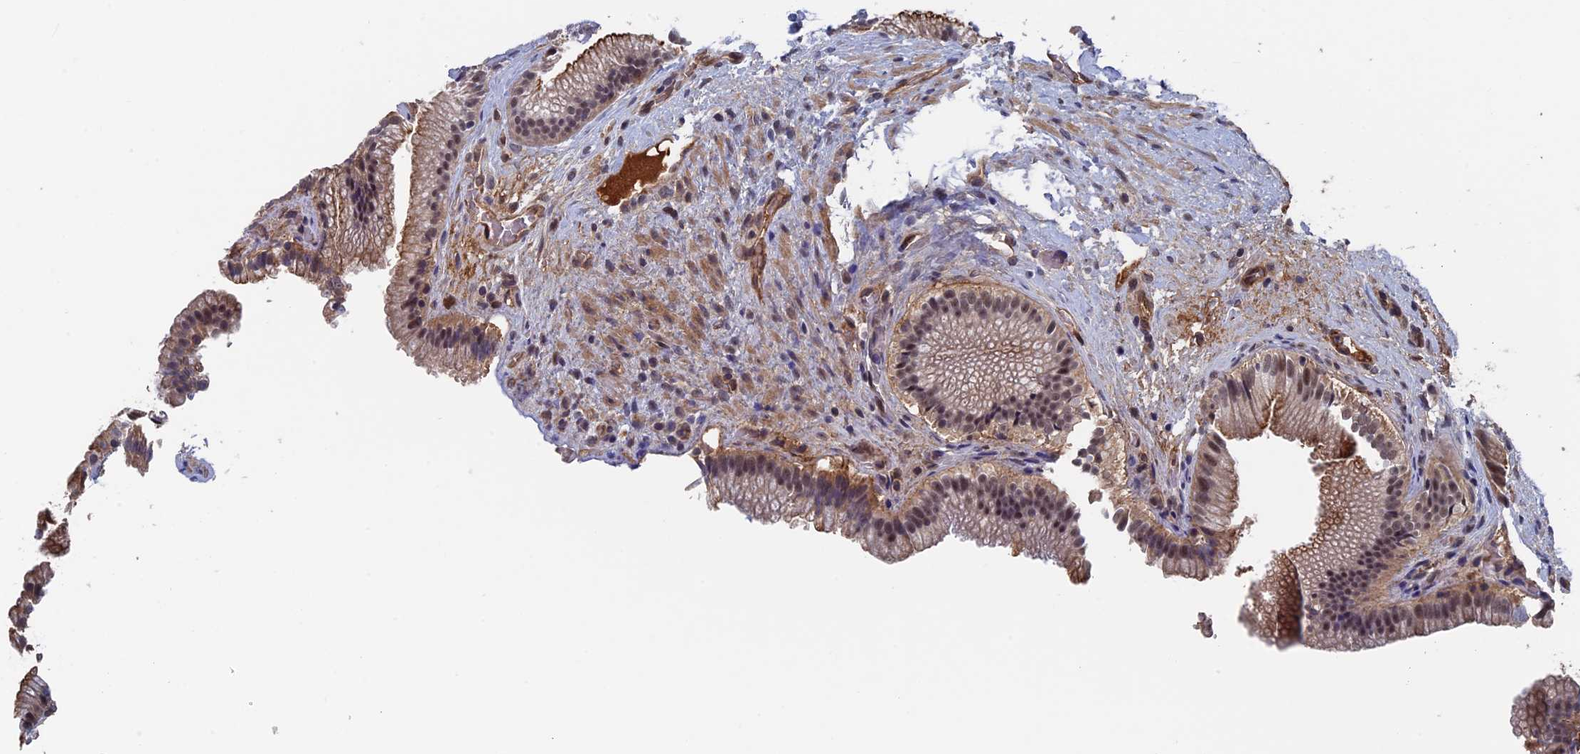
{"staining": {"intensity": "moderate", "quantity": ">75%", "location": "cytoplasmic/membranous"}, "tissue": "gallbladder", "cell_type": "Glandular cells", "image_type": "normal", "snomed": [{"axis": "morphology", "description": "Normal tissue, NOS"}, {"axis": "morphology", "description": "Inflammation, NOS"}, {"axis": "topography", "description": "Gallbladder"}], "caption": "Immunohistochemistry (IHC) (DAB) staining of normal gallbladder reveals moderate cytoplasmic/membranous protein expression in about >75% of glandular cells. (Stains: DAB in brown, nuclei in blue, Microscopy: brightfield microscopy at high magnification).", "gene": "RPUSD1", "patient": {"sex": "male", "age": 51}}